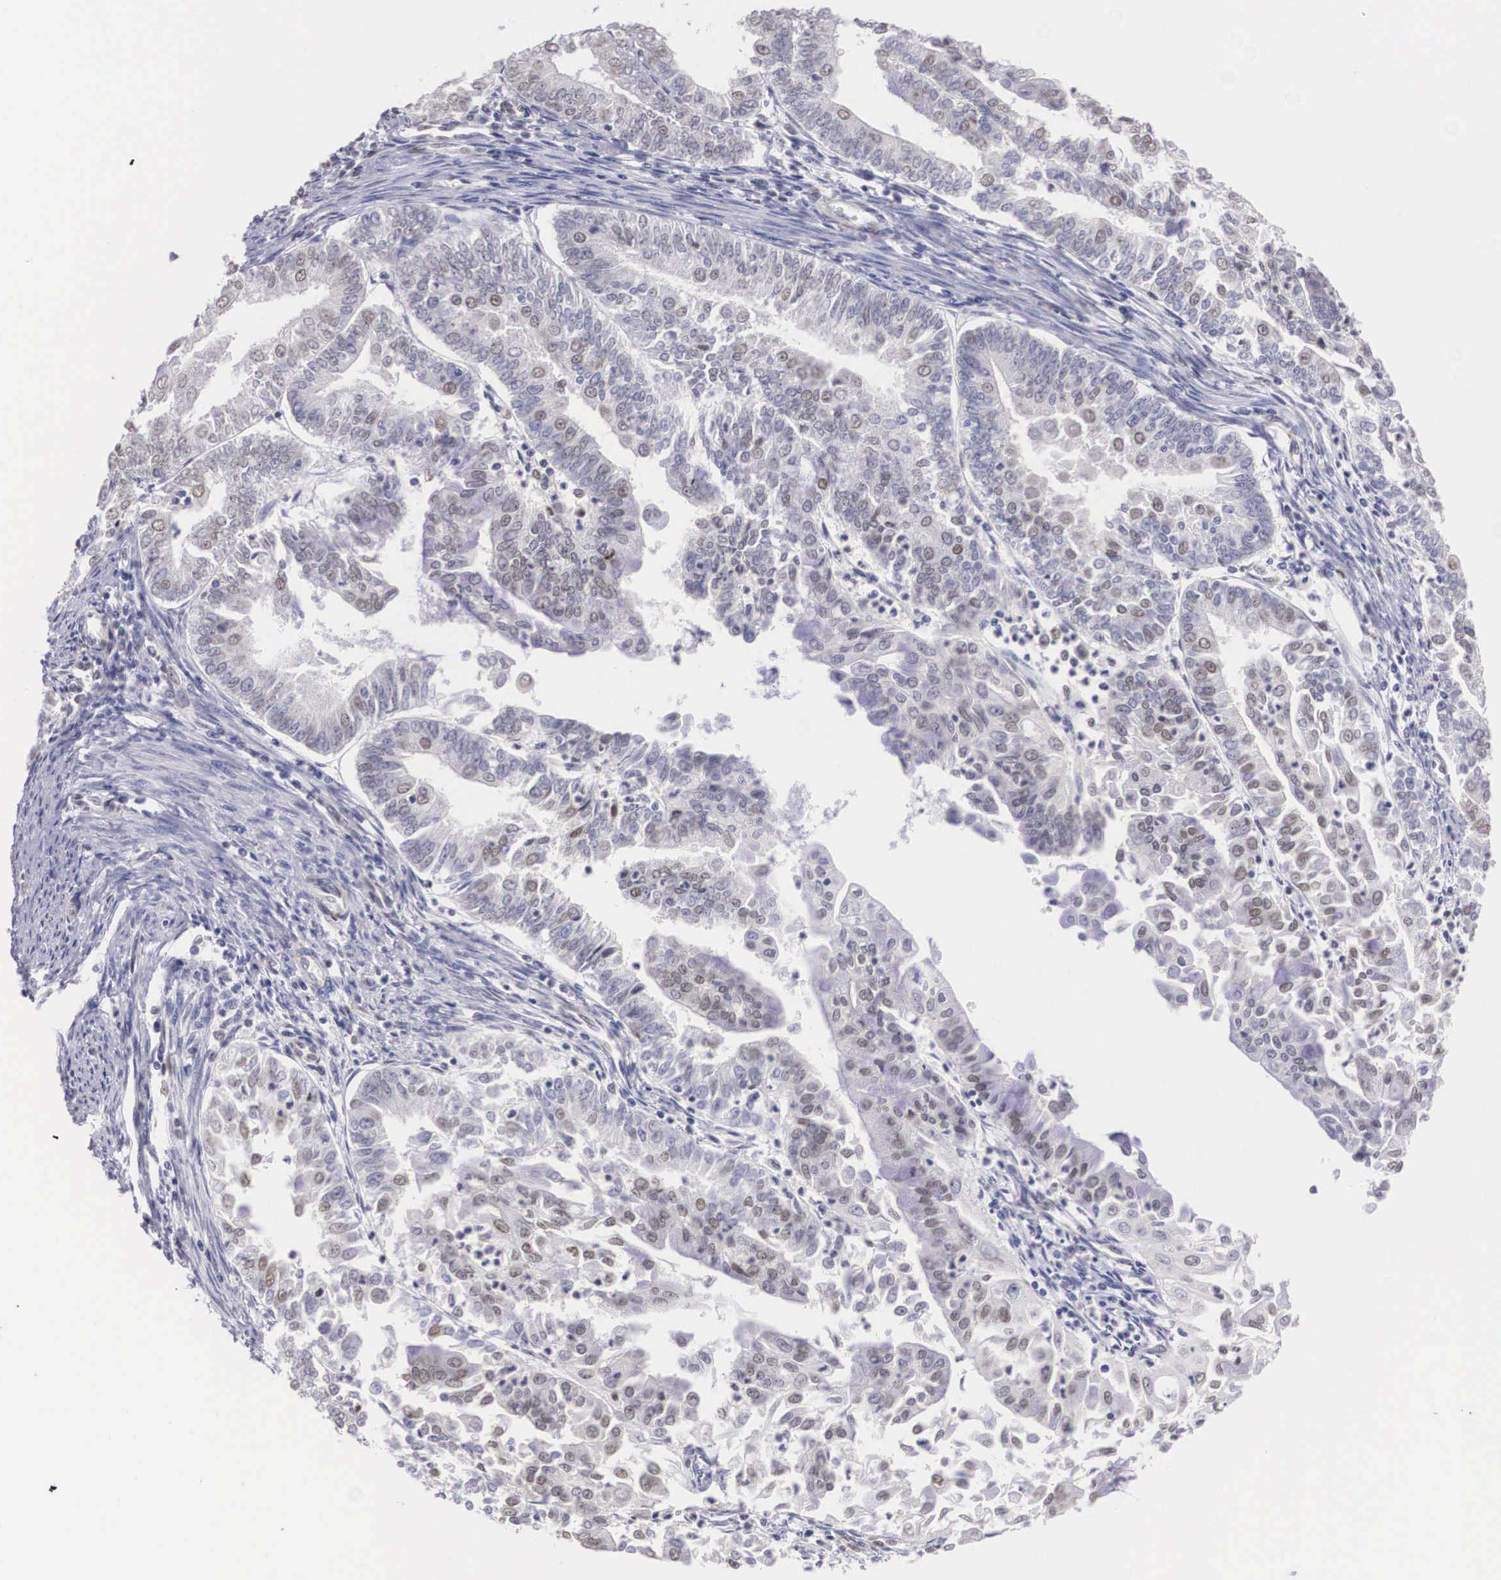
{"staining": {"intensity": "weak", "quantity": "25%-75%", "location": "nuclear"}, "tissue": "endometrial cancer", "cell_type": "Tumor cells", "image_type": "cancer", "snomed": [{"axis": "morphology", "description": "Adenocarcinoma, NOS"}, {"axis": "topography", "description": "Endometrium"}], "caption": "Approximately 25%-75% of tumor cells in human endometrial cancer (adenocarcinoma) demonstrate weak nuclear protein expression as visualized by brown immunohistochemical staining.", "gene": "ETV6", "patient": {"sex": "female", "age": 75}}